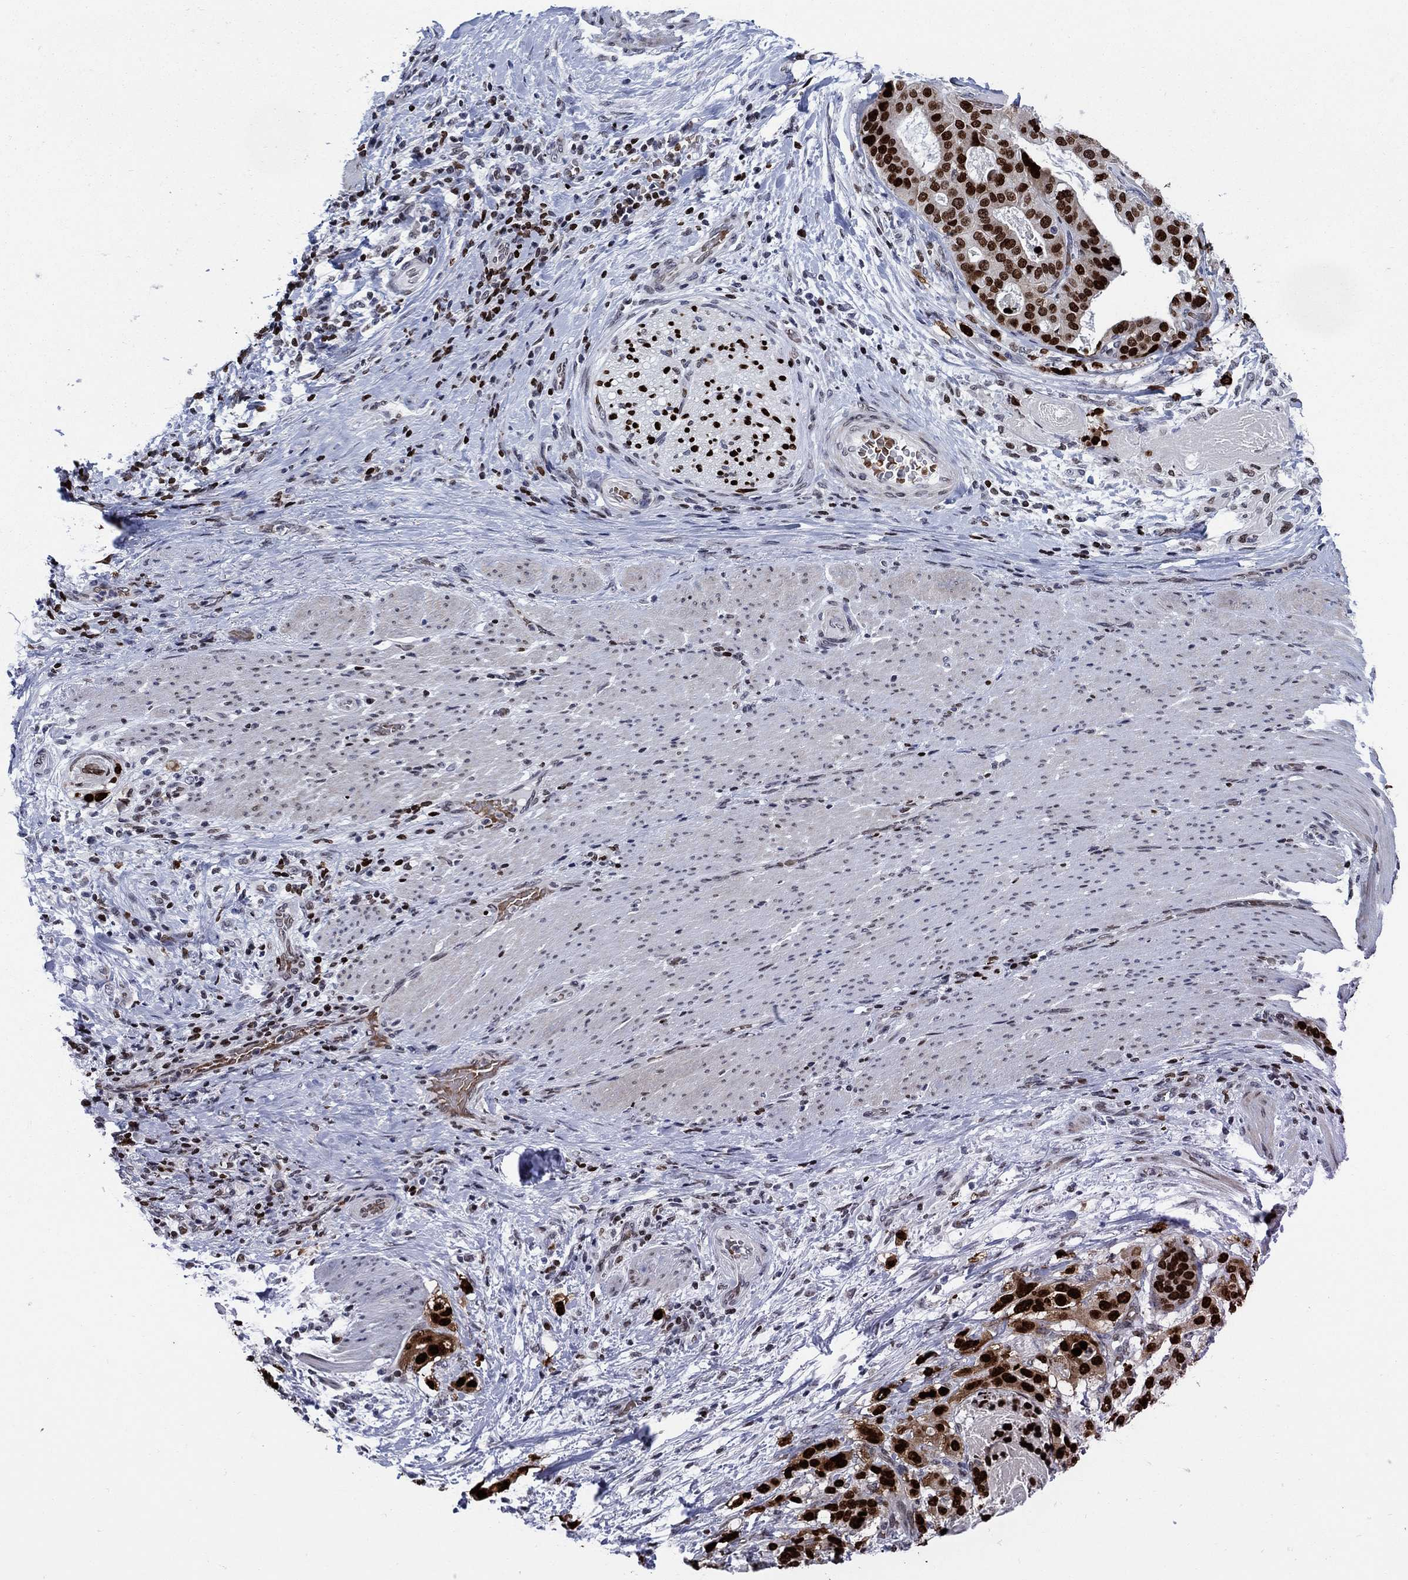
{"staining": {"intensity": "strong", "quantity": ">75%", "location": "nuclear"}, "tissue": "stomach cancer", "cell_type": "Tumor cells", "image_type": "cancer", "snomed": [{"axis": "morphology", "description": "Adenocarcinoma, NOS"}, {"axis": "topography", "description": "Stomach"}], "caption": "High-magnification brightfield microscopy of stomach cancer (adenocarcinoma) stained with DAB (brown) and counterstained with hematoxylin (blue). tumor cells exhibit strong nuclear expression is appreciated in about>75% of cells.", "gene": "HMGA1", "patient": {"sex": "male", "age": 48}}